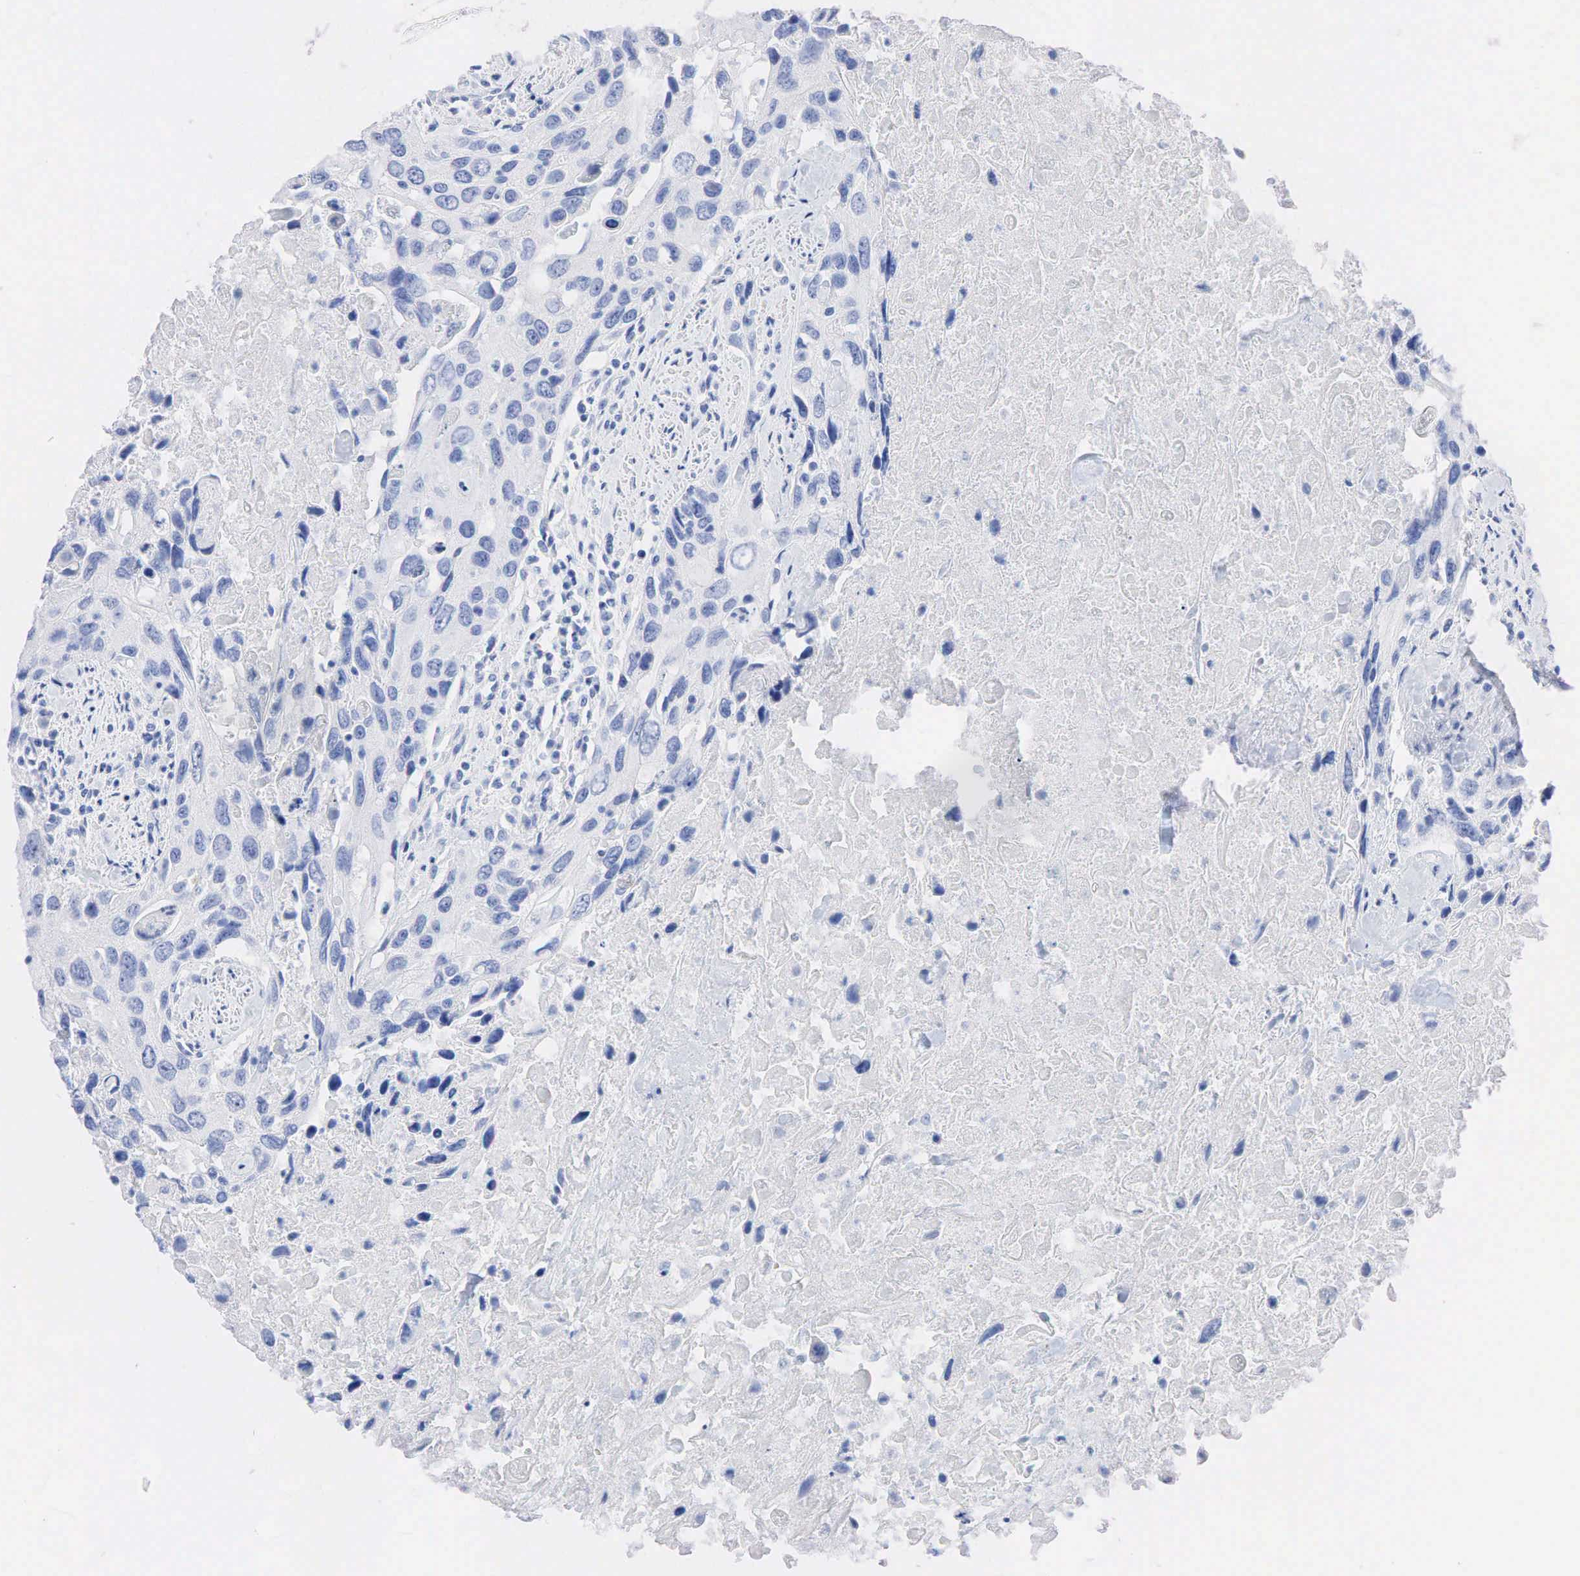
{"staining": {"intensity": "negative", "quantity": "none", "location": "none"}, "tissue": "urothelial cancer", "cell_type": "Tumor cells", "image_type": "cancer", "snomed": [{"axis": "morphology", "description": "Urothelial carcinoma, High grade"}, {"axis": "topography", "description": "Urinary bladder"}], "caption": "There is no significant staining in tumor cells of urothelial cancer. The staining was performed using DAB (3,3'-diaminobenzidine) to visualize the protein expression in brown, while the nuclei were stained in blue with hematoxylin (Magnification: 20x).", "gene": "PTH", "patient": {"sex": "male", "age": 71}}